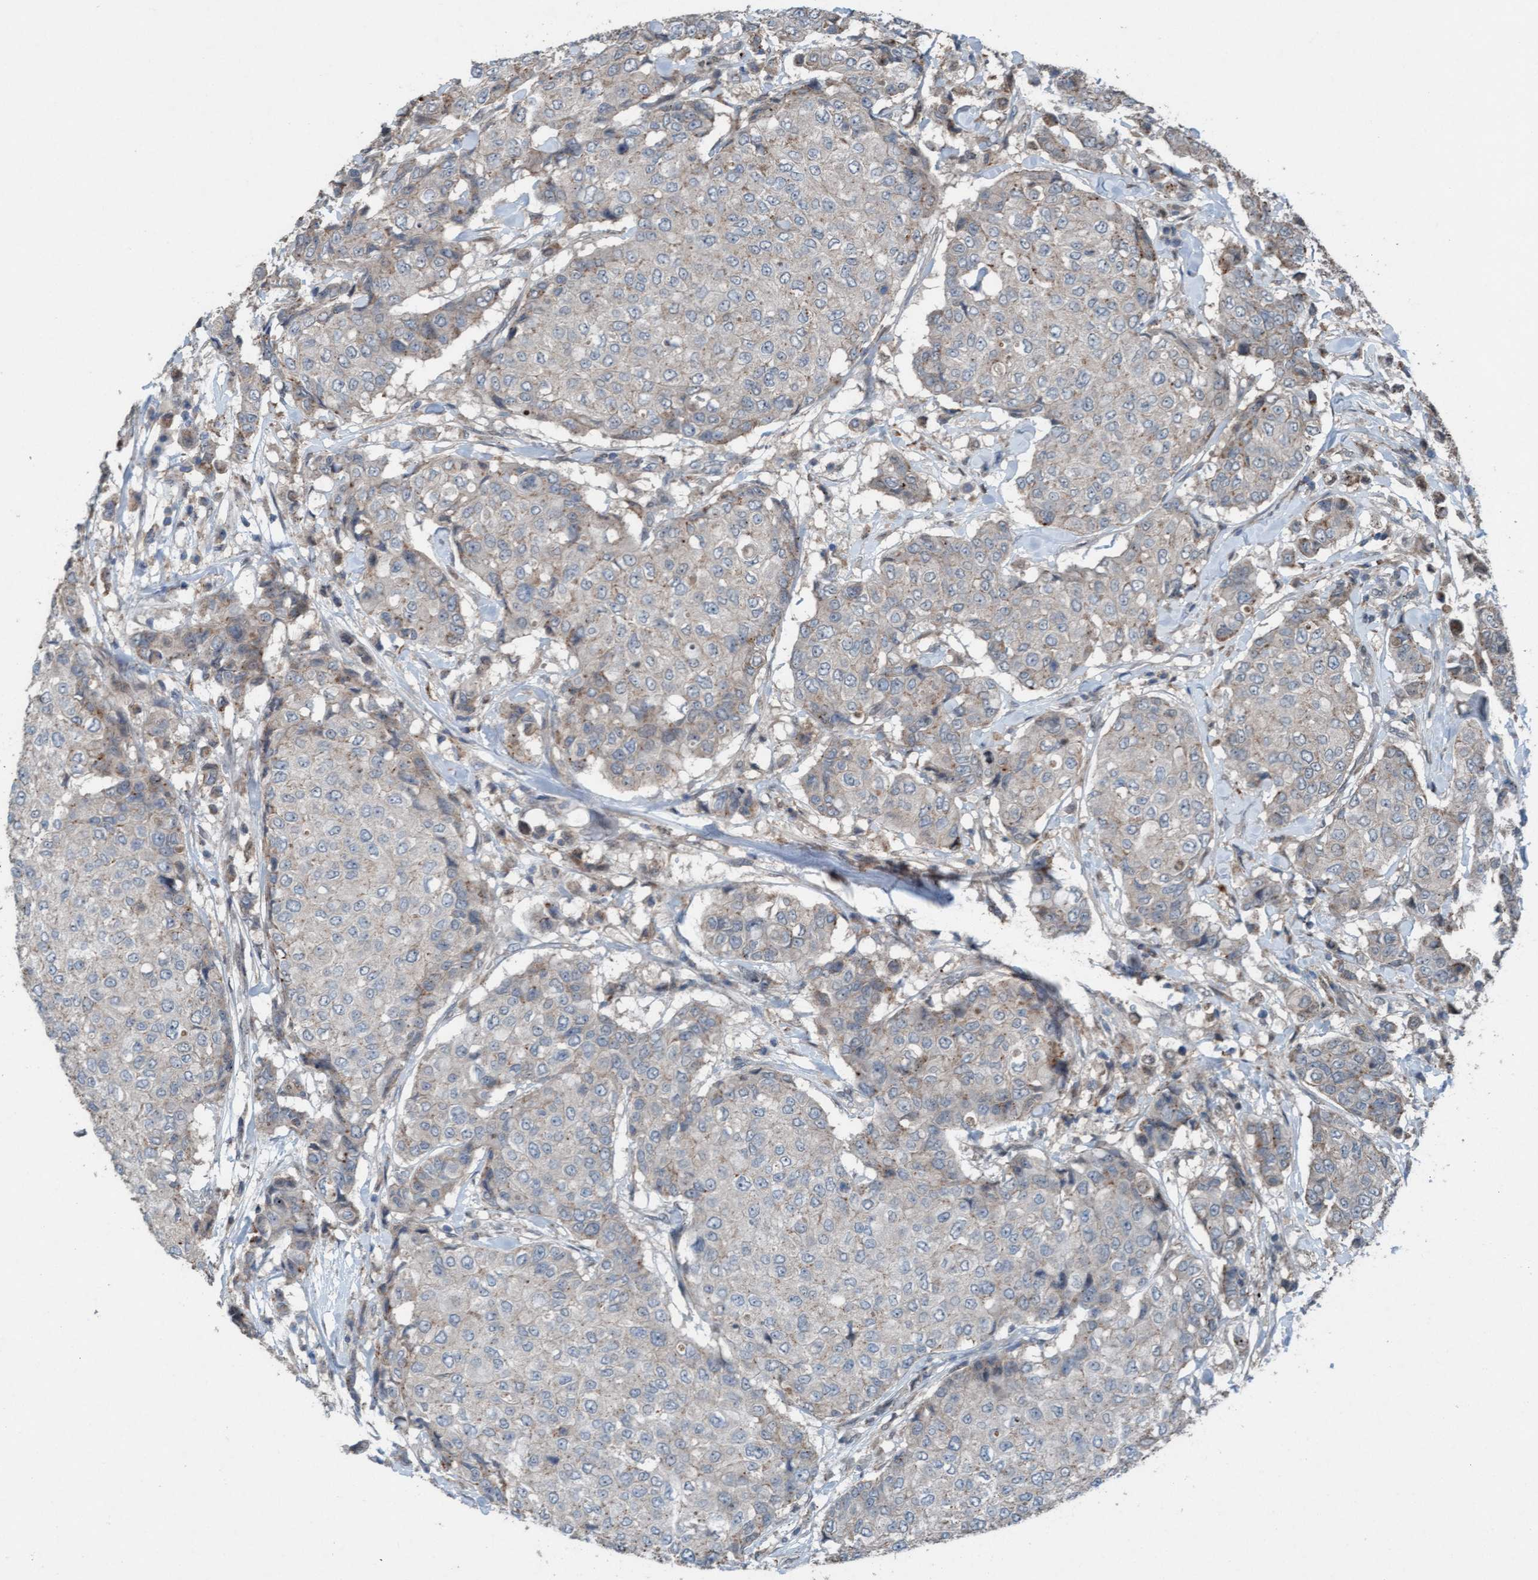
{"staining": {"intensity": "negative", "quantity": "none", "location": "none"}, "tissue": "breast cancer", "cell_type": "Tumor cells", "image_type": "cancer", "snomed": [{"axis": "morphology", "description": "Duct carcinoma"}, {"axis": "topography", "description": "Breast"}], "caption": "This photomicrograph is of breast cancer (invasive ductal carcinoma) stained with immunohistochemistry (IHC) to label a protein in brown with the nuclei are counter-stained blue. There is no staining in tumor cells.", "gene": "PLXNB2", "patient": {"sex": "female", "age": 27}}